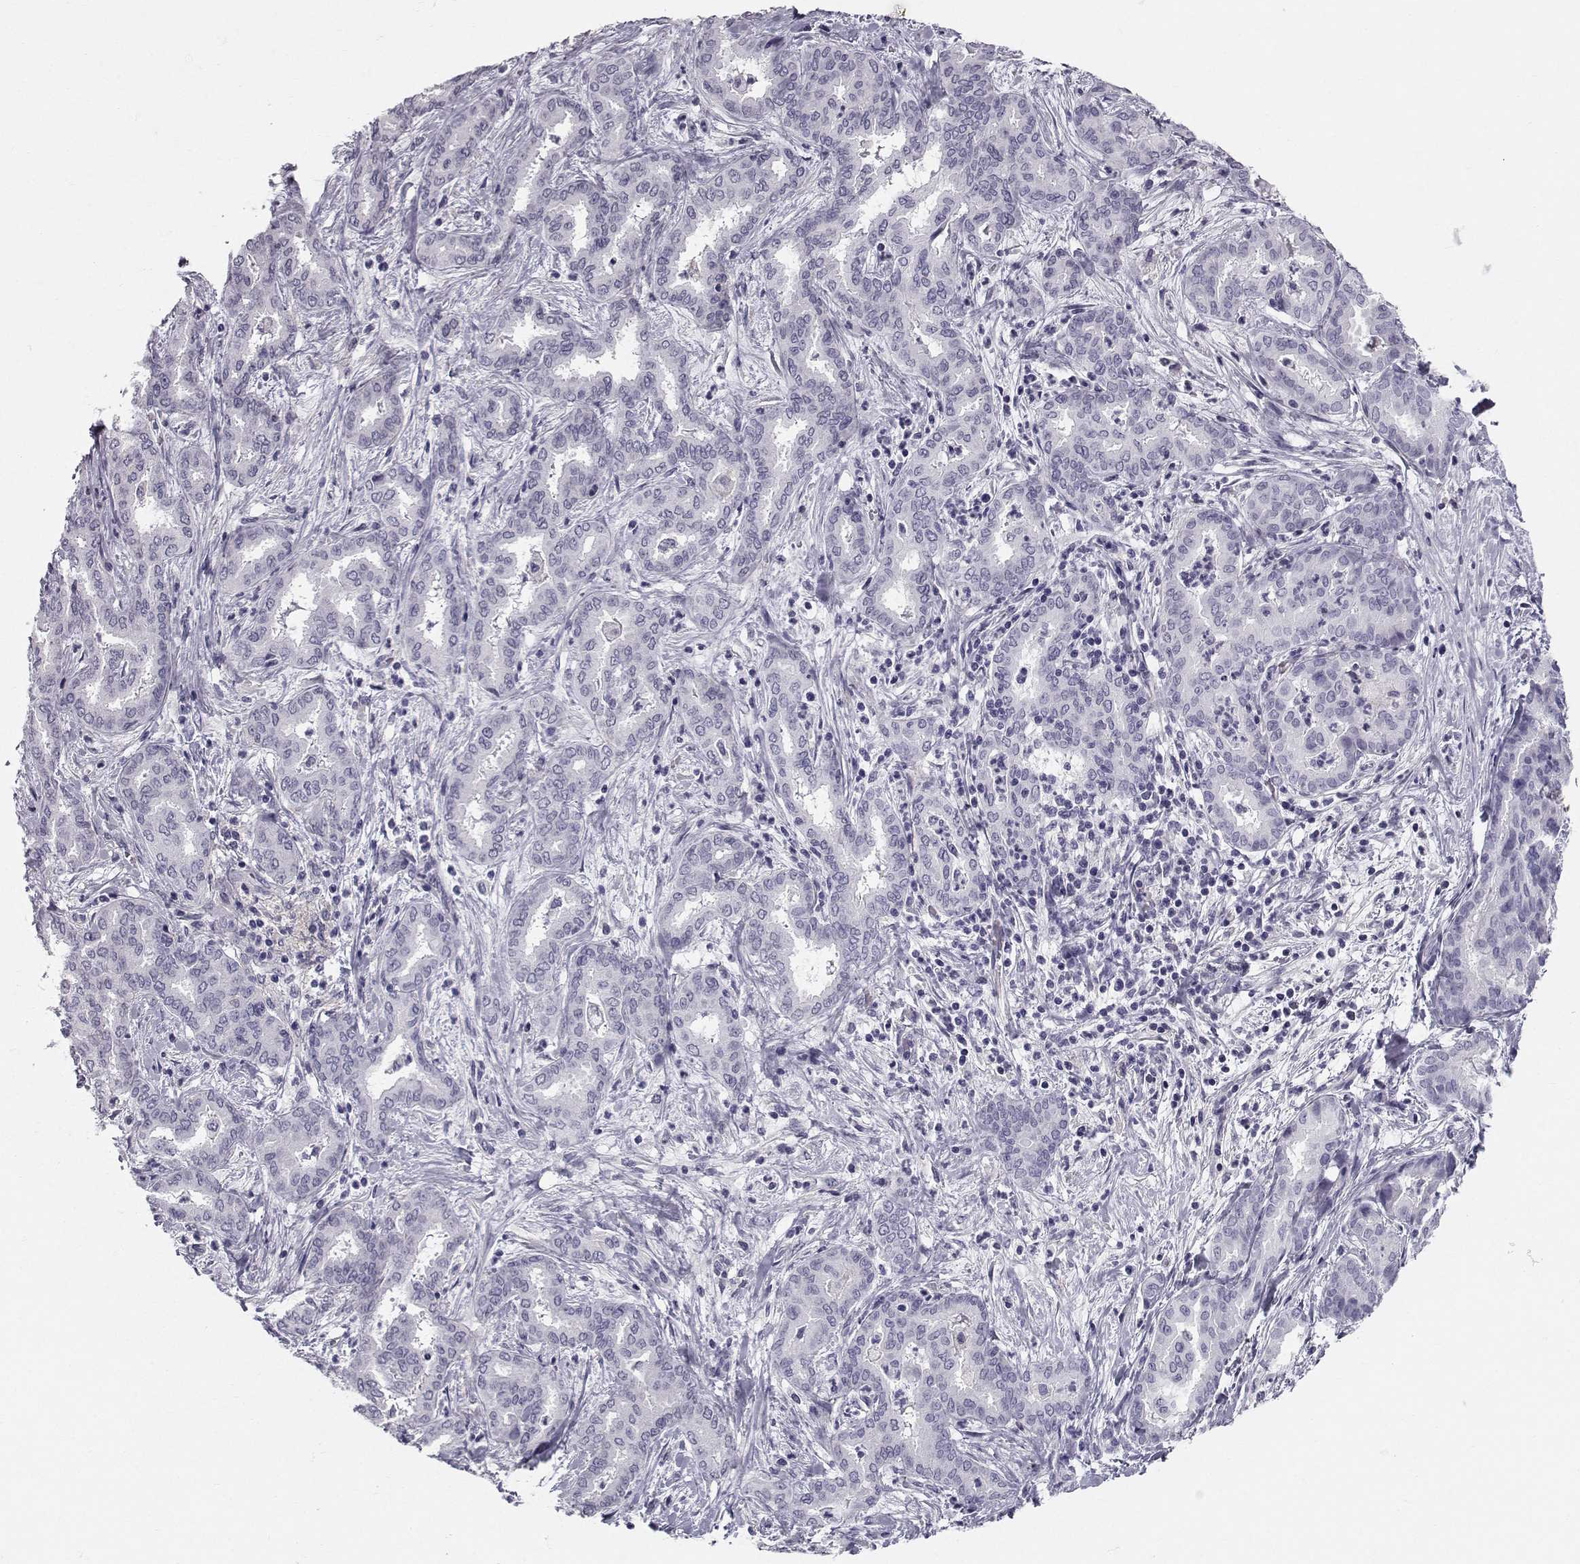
{"staining": {"intensity": "negative", "quantity": "none", "location": "none"}, "tissue": "liver cancer", "cell_type": "Tumor cells", "image_type": "cancer", "snomed": [{"axis": "morphology", "description": "Cholangiocarcinoma"}, {"axis": "topography", "description": "Liver"}], "caption": "The photomicrograph demonstrates no staining of tumor cells in liver cancer (cholangiocarcinoma).", "gene": "SPDYE4", "patient": {"sex": "female", "age": 64}}